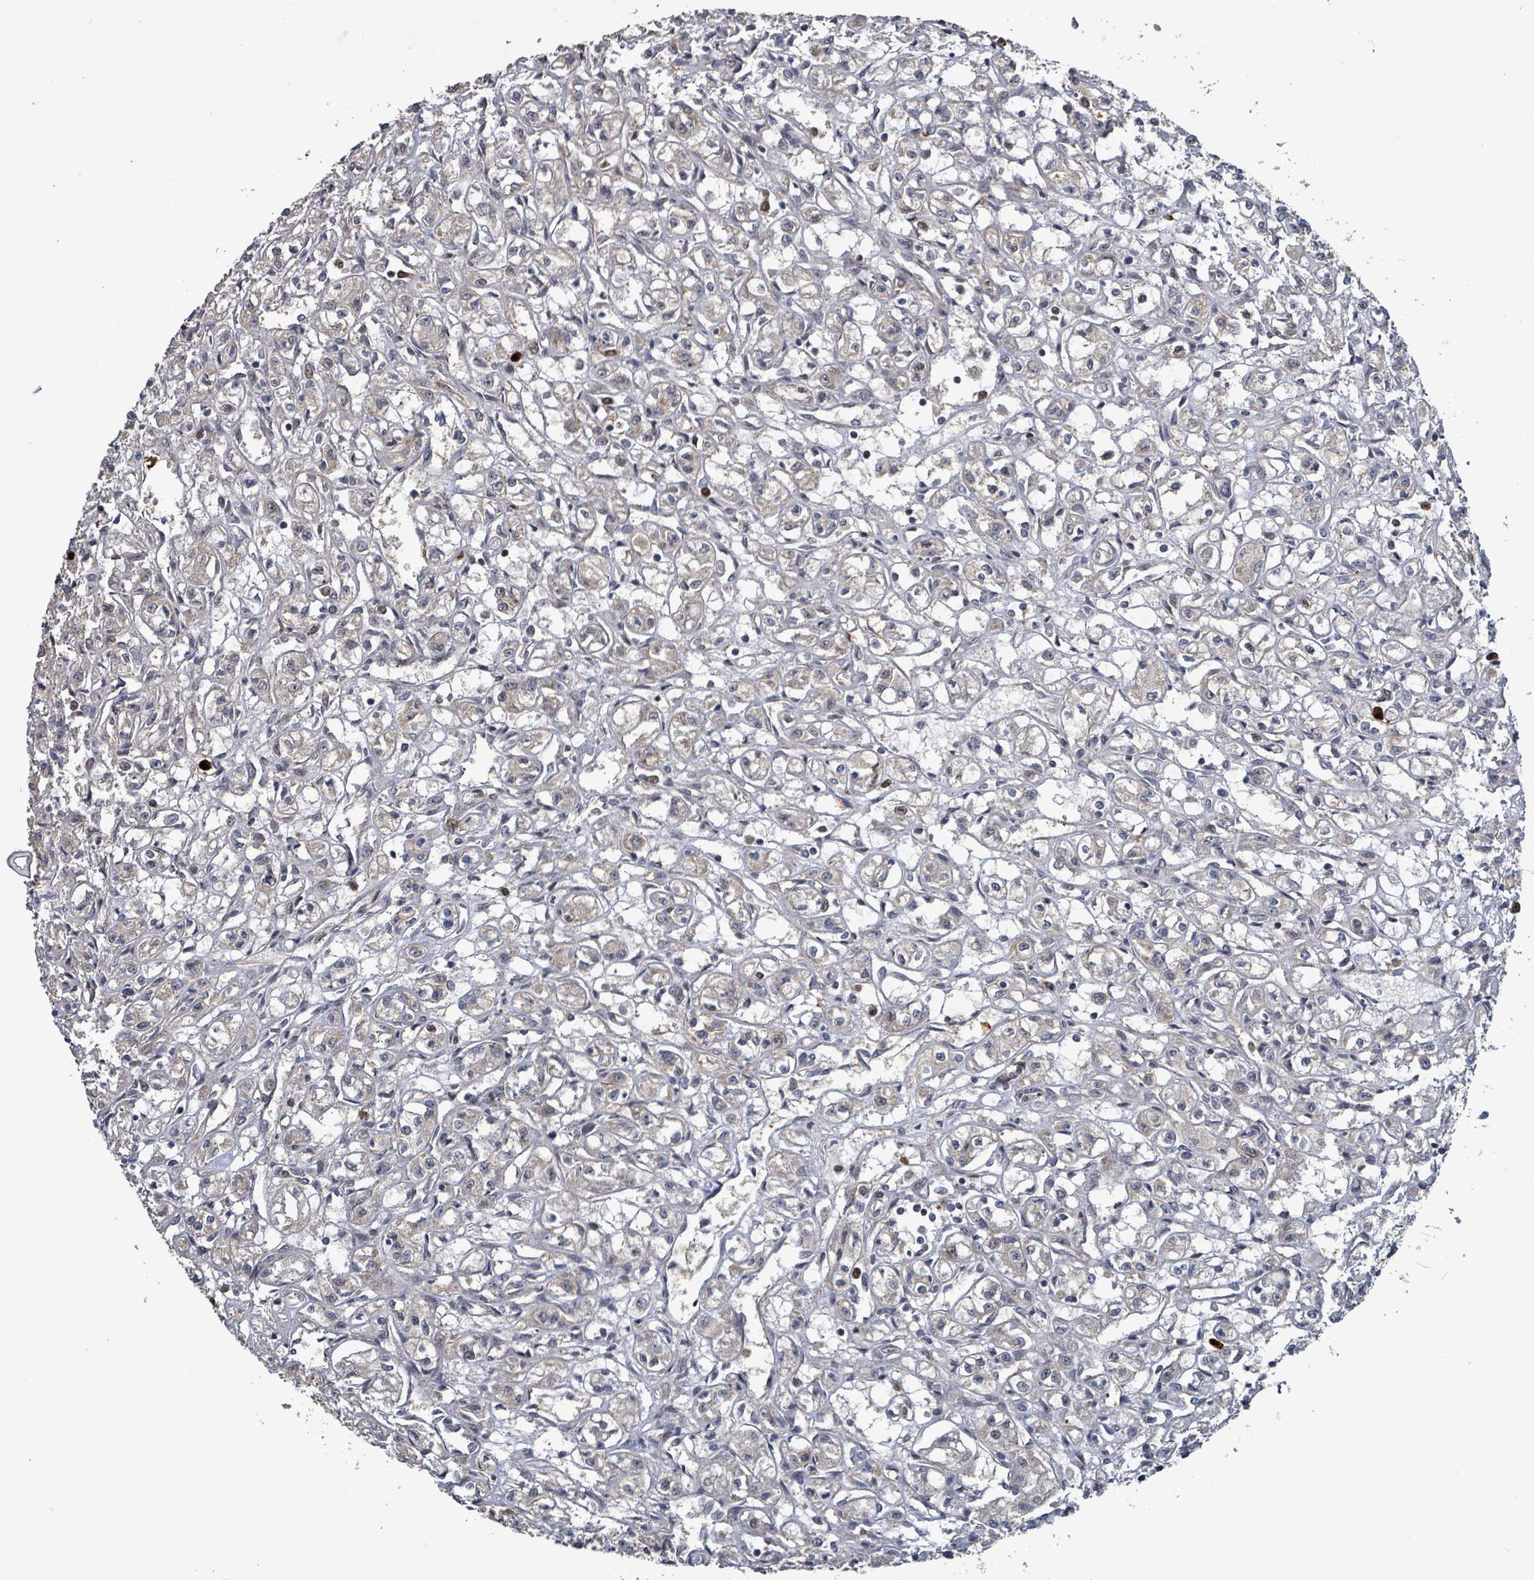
{"staining": {"intensity": "negative", "quantity": "none", "location": "none"}, "tissue": "renal cancer", "cell_type": "Tumor cells", "image_type": "cancer", "snomed": [{"axis": "morphology", "description": "Adenocarcinoma, NOS"}, {"axis": "topography", "description": "Kidney"}], "caption": "This is an immunohistochemistry (IHC) image of adenocarcinoma (renal). There is no staining in tumor cells.", "gene": "COQ6", "patient": {"sex": "male", "age": 56}}